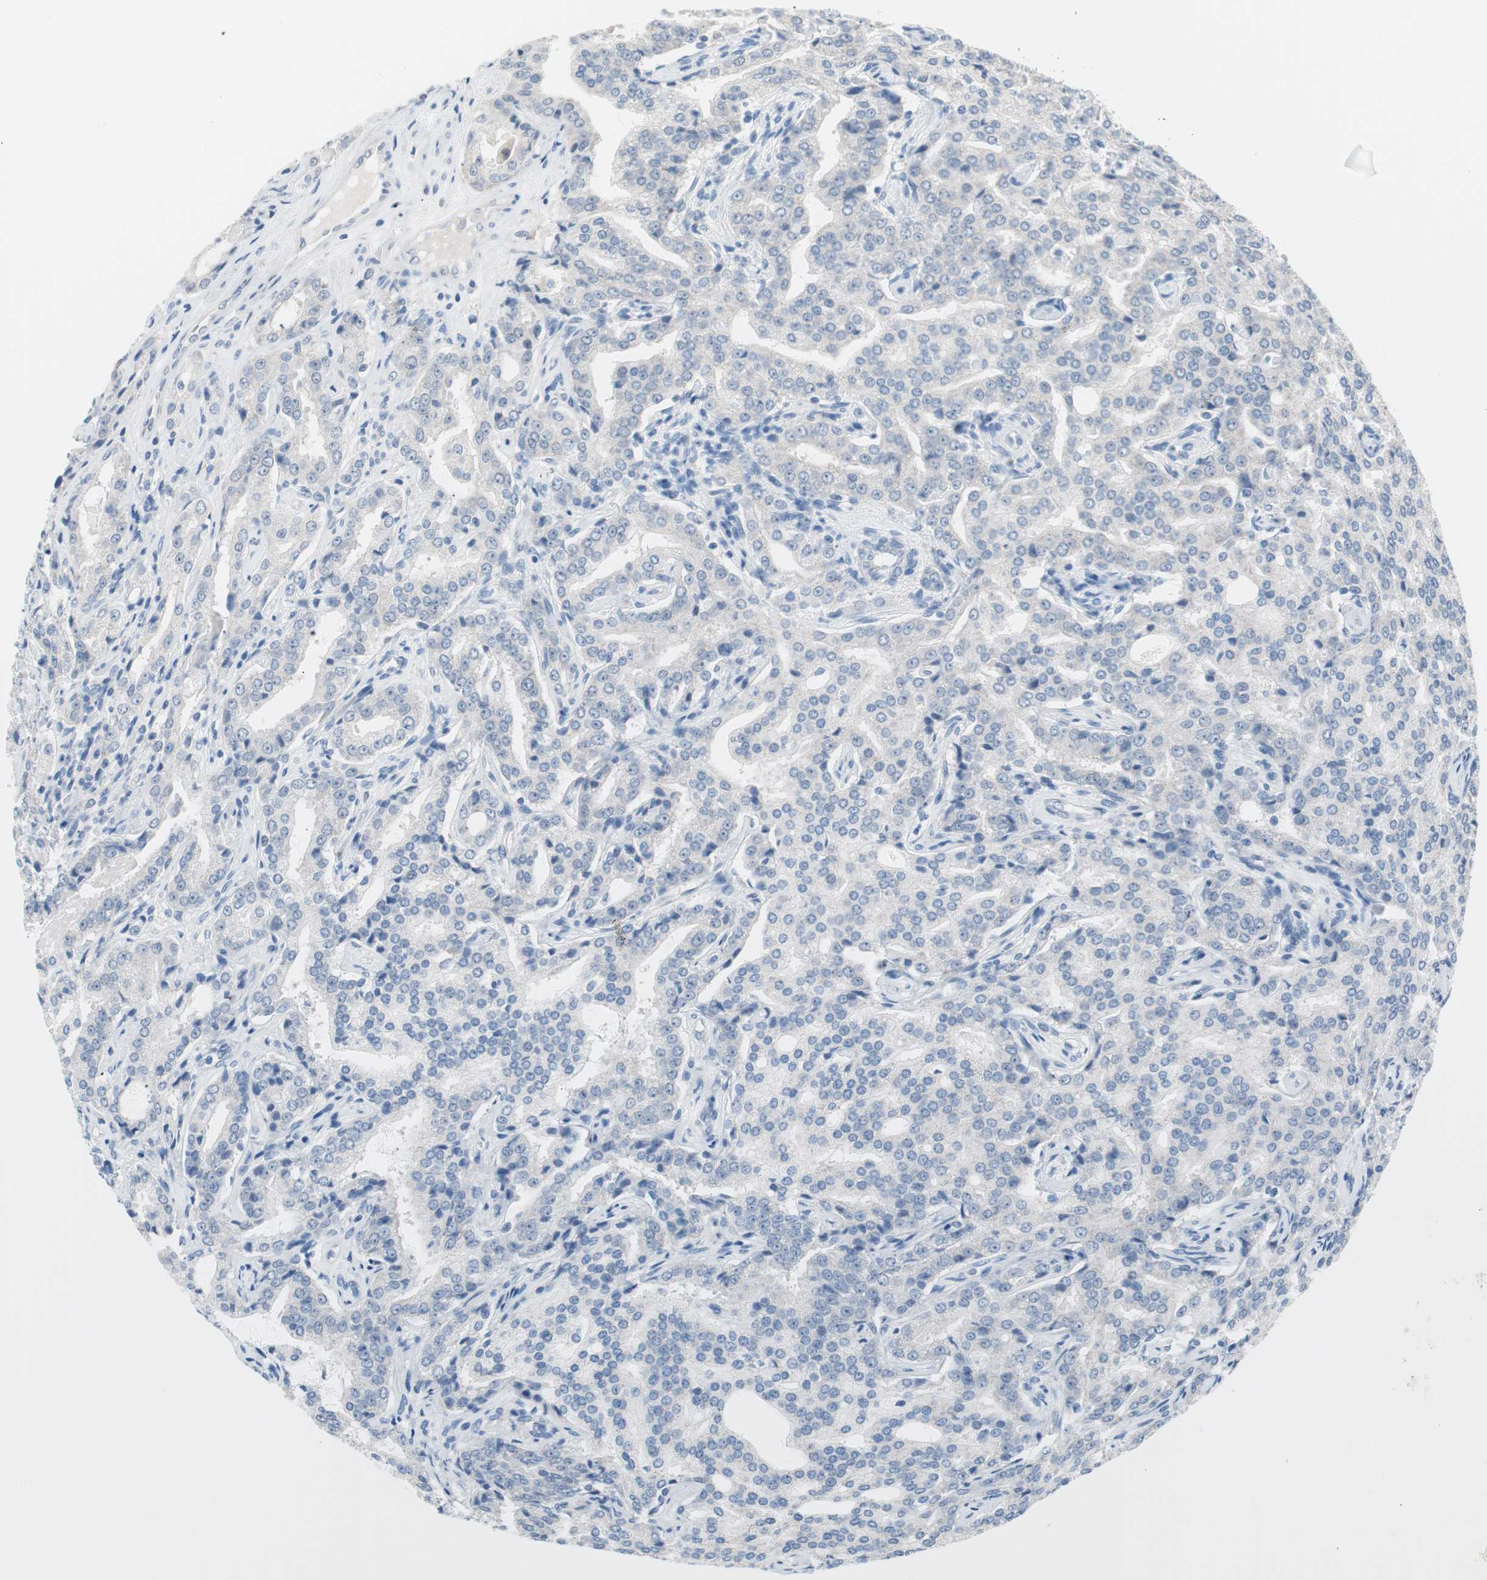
{"staining": {"intensity": "negative", "quantity": "none", "location": "none"}, "tissue": "prostate cancer", "cell_type": "Tumor cells", "image_type": "cancer", "snomed": [{"axis": "morphology", "description": "Adenocarcinoma, High grade"}, {"axis": "topography", "description": "Prostate"}], "caption": "Protein analysis of high-grade adenocarcinoma (prostate) displays no significant expression in tumor cells.", "gene": "VIL1", "patient": {"sex": "male", "age": 72}}